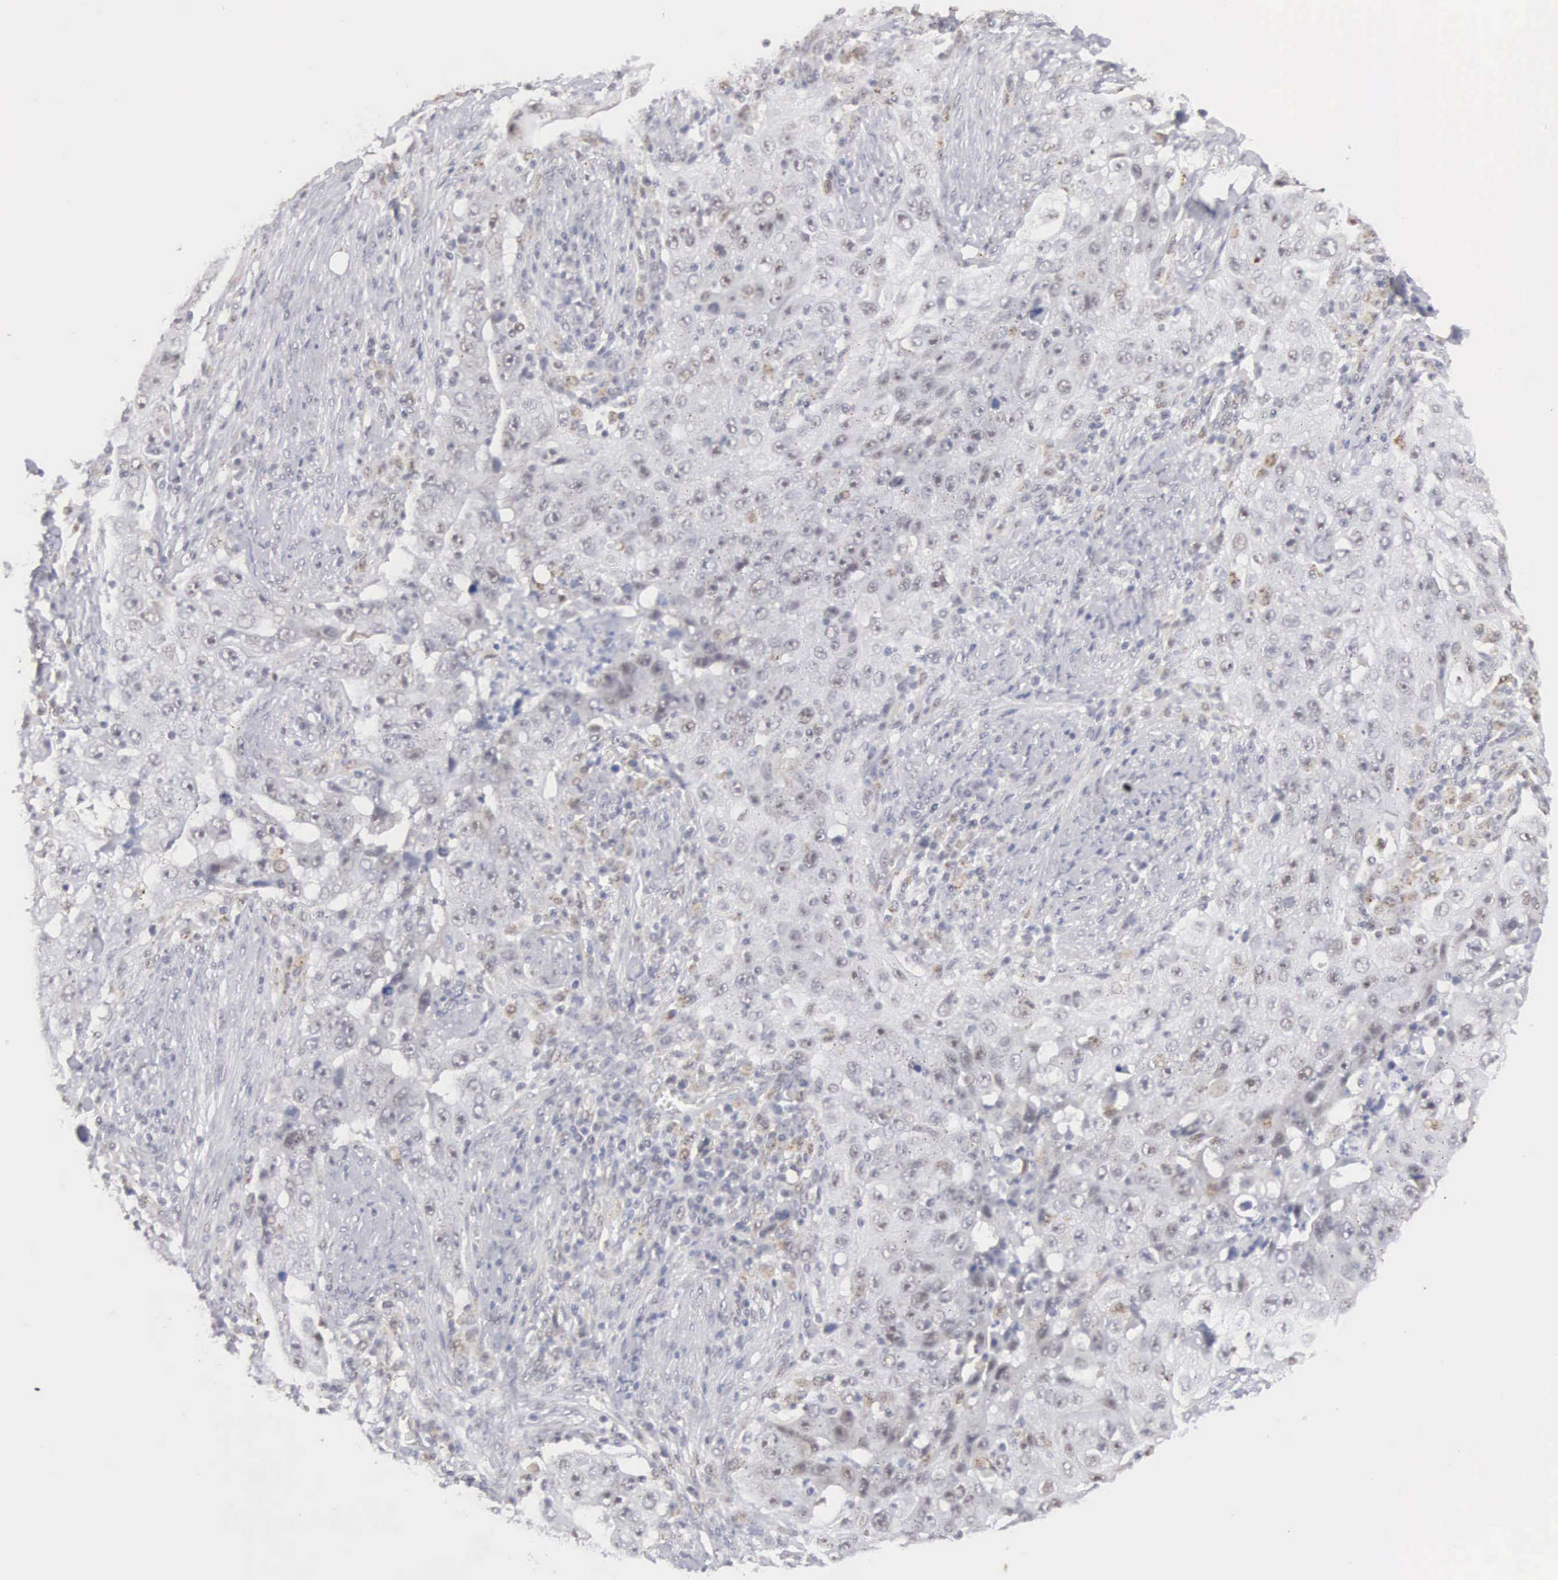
{"staining": {"intensity": "weak", "quantity": "<25%", "location": "cytoplasmic/membranous"}, "tissue": "lung cancer", "cell_type": "Tumor cells", "image_type": "cancer", "snomed": [{"axis": "morphology", "description": "Squamous cell carcinoma, NOS"}, {"axis": "topography", "description": "Lung"}], "caption": "Tumor cells show no significant staining in lung cancer (squamous cell carcinoma).", "gene": "MNAT1", "patient": {"sex": "male", "age": 64}}